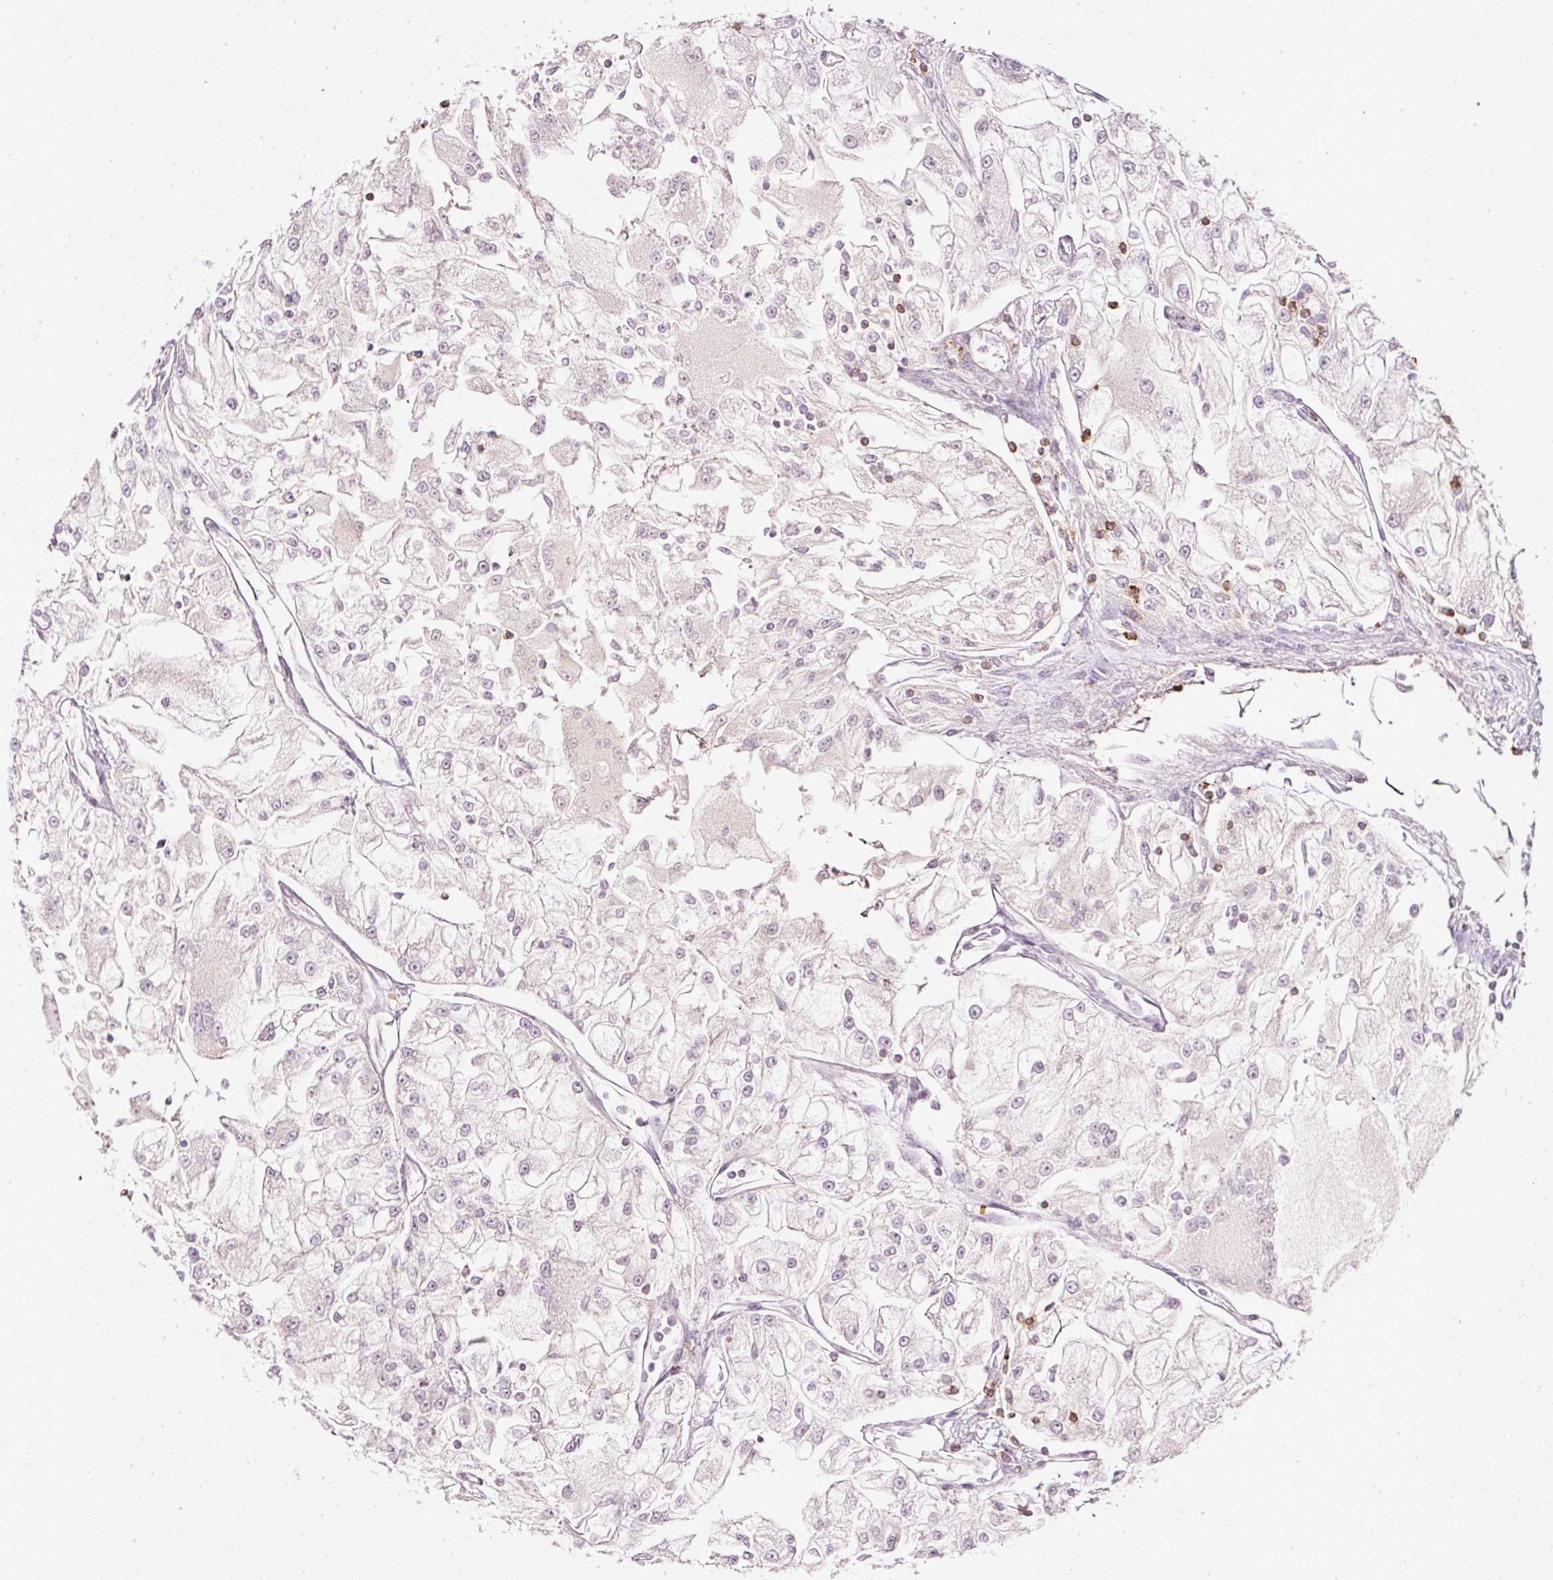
{"staining": {"intensity": "negative", "quantity": "none", "location": "none"}, "tissue": "renal cancer", "cell_type": "Tumor cells", "image_type": "cancer", "snomed": [{"axis": "morphology", "description": "Adenocarcinoma, NOS"}, {"axis": "topography", "description": "Kidney"}], "caption": "Protein analysis of renal cancer displays no significant staining in tumor cells.", "gene": "EVL", "patient": {"sex": "female", "age": 72}}